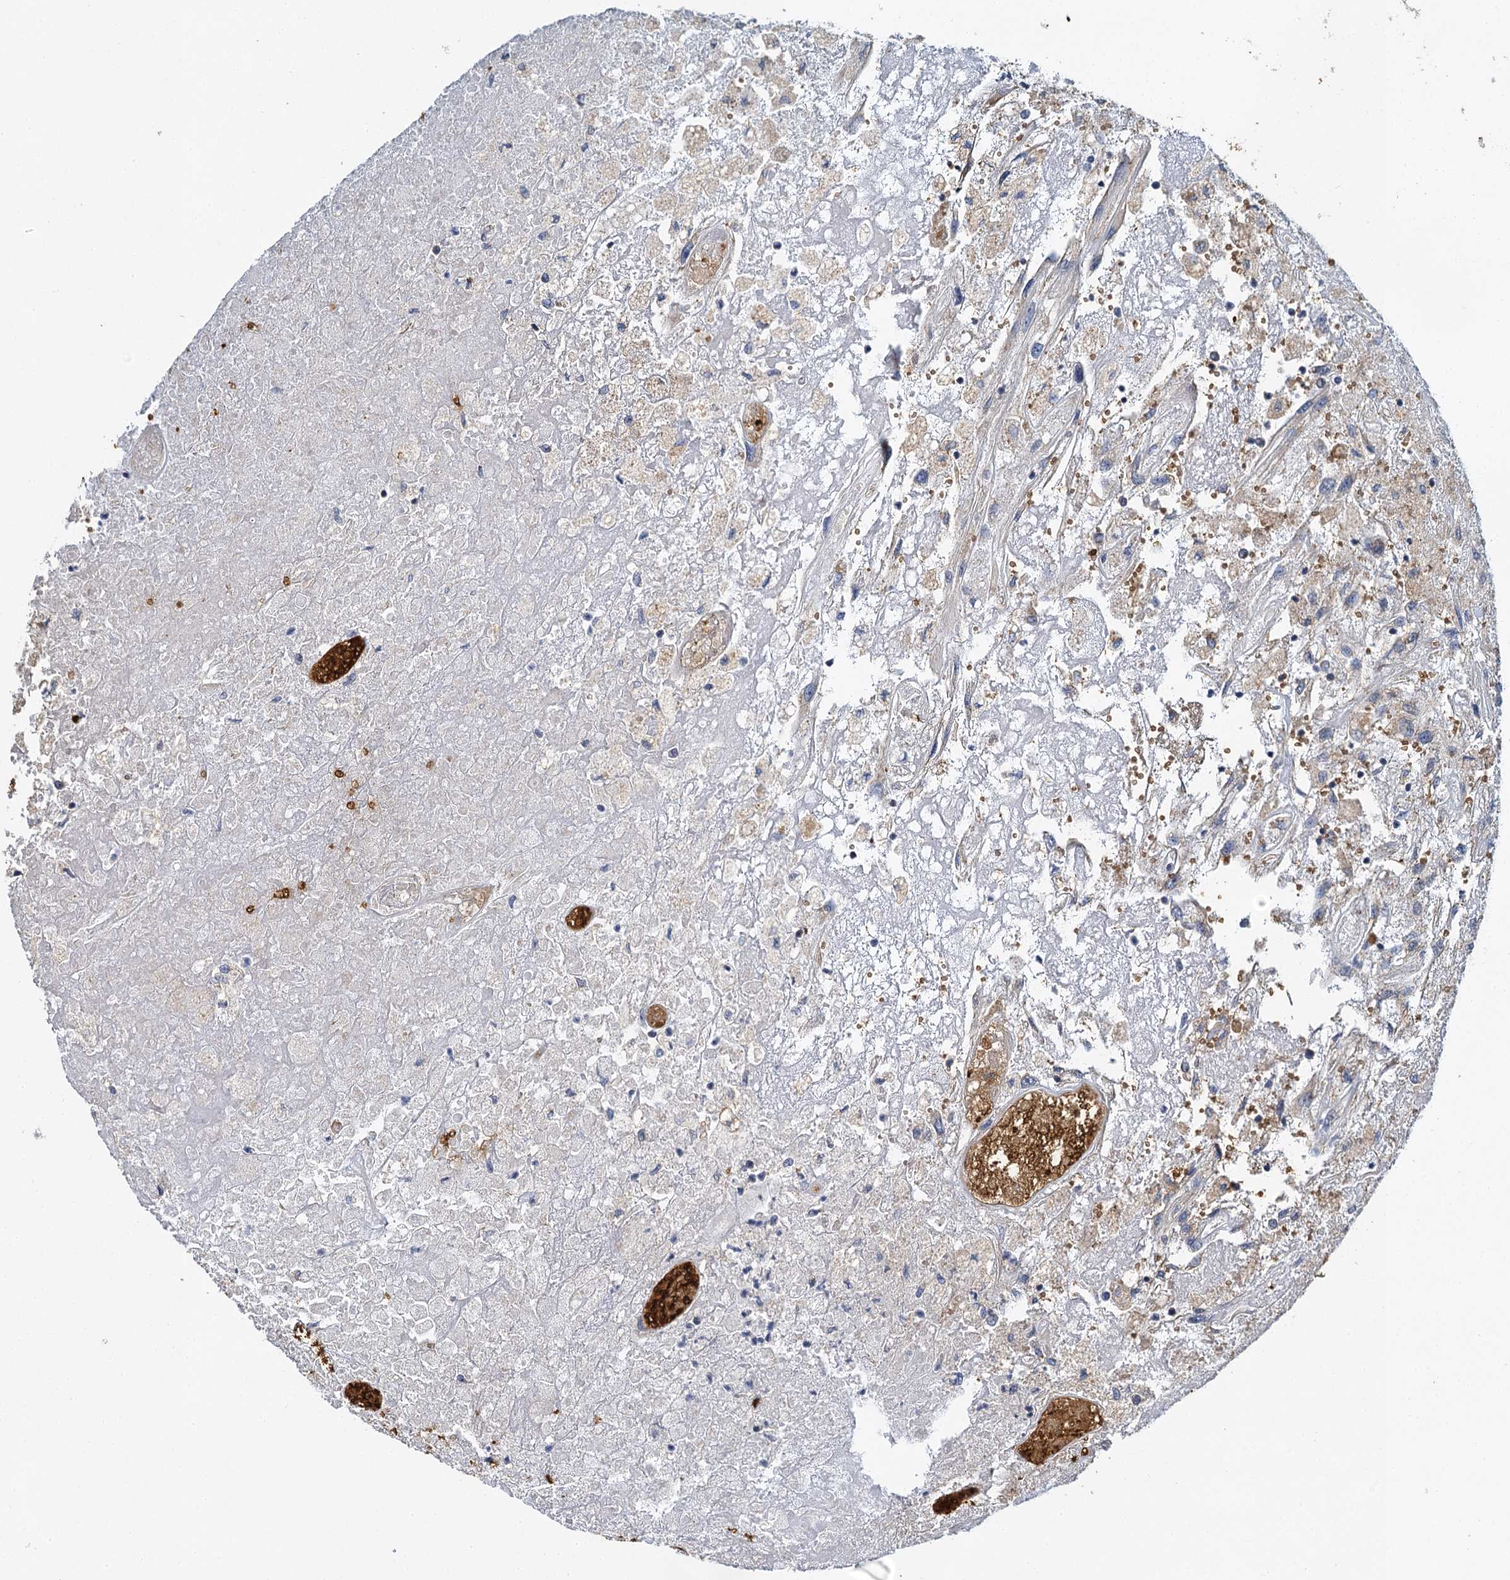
{"staining": {"intensity": "weak", "quantity": "<25%", "location": "cytoplasmic/membranous"}, "tissue": "renal cancer", "cell_type": "Tumor cells", "image_type": "cancer", "snomed": [{"axis": "morphology", "description": "Adenocarcinoma, NOS"}, {"axis": "topography", "description": "Kidney"}], "caption": "Tumor cells are negative for brown protein staining in renal cancer (adenocarcinoma).", "gene": "BCS1L", "patient": {"sex": "female", "age": 52}}